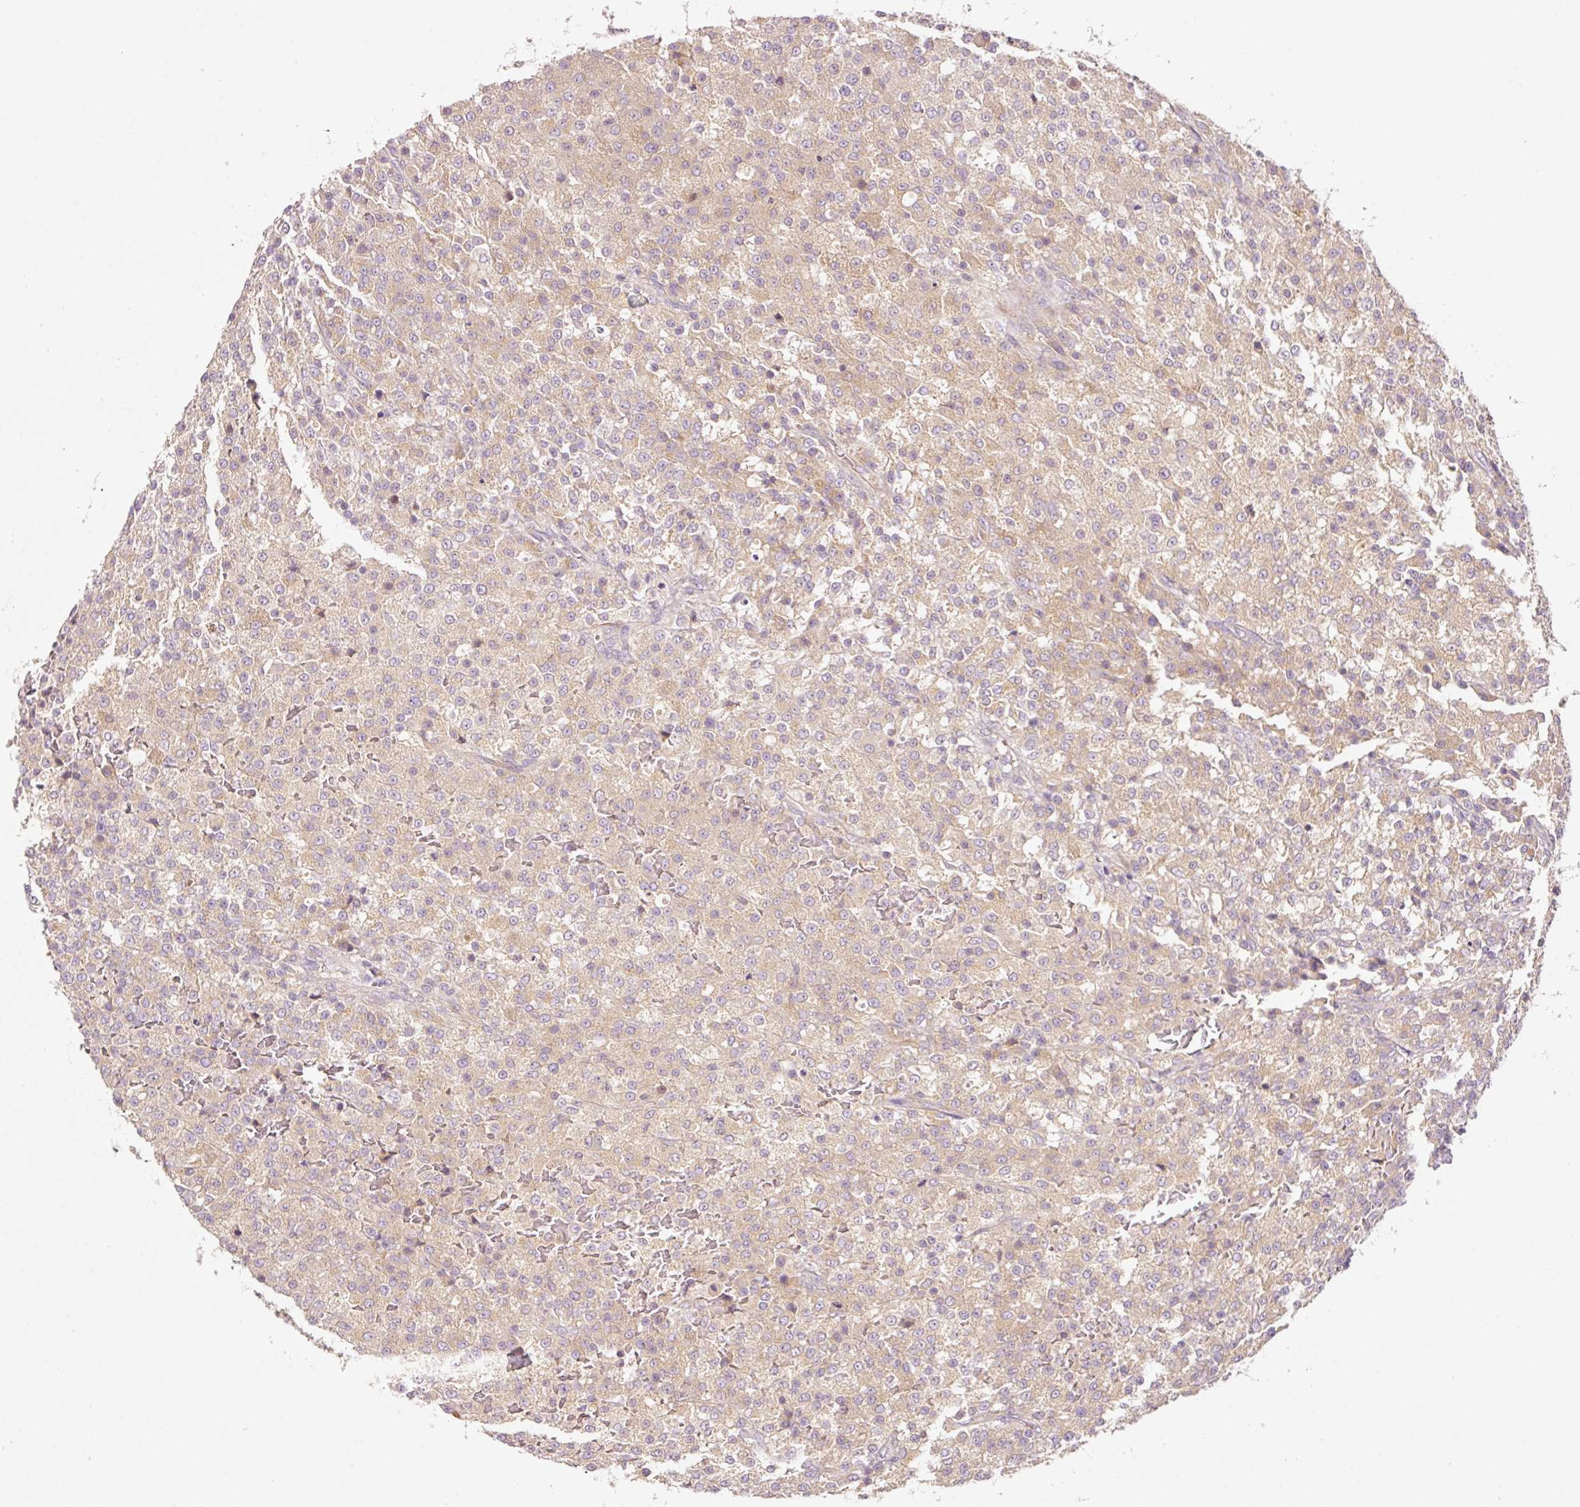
{"staining": {"intensity": "weak", "quantity": ">75%", "location": "cytoplasmic/membranous"}, "tissue": "testis cancer", "cell_type": "Tumor cells", "image_type": "cancer", "snomed": [{"axis": "morphology", "description": "Seminoma, NOS"}, {"axis": "topography", "description": "Testis"}], "caption": "Weak cytoplasmic/membranous staining is identified in approximately >75% of tumor cells in testis seminoma.", "gene": "RNF167", "patient": {"sex": "male", "age": 59}}